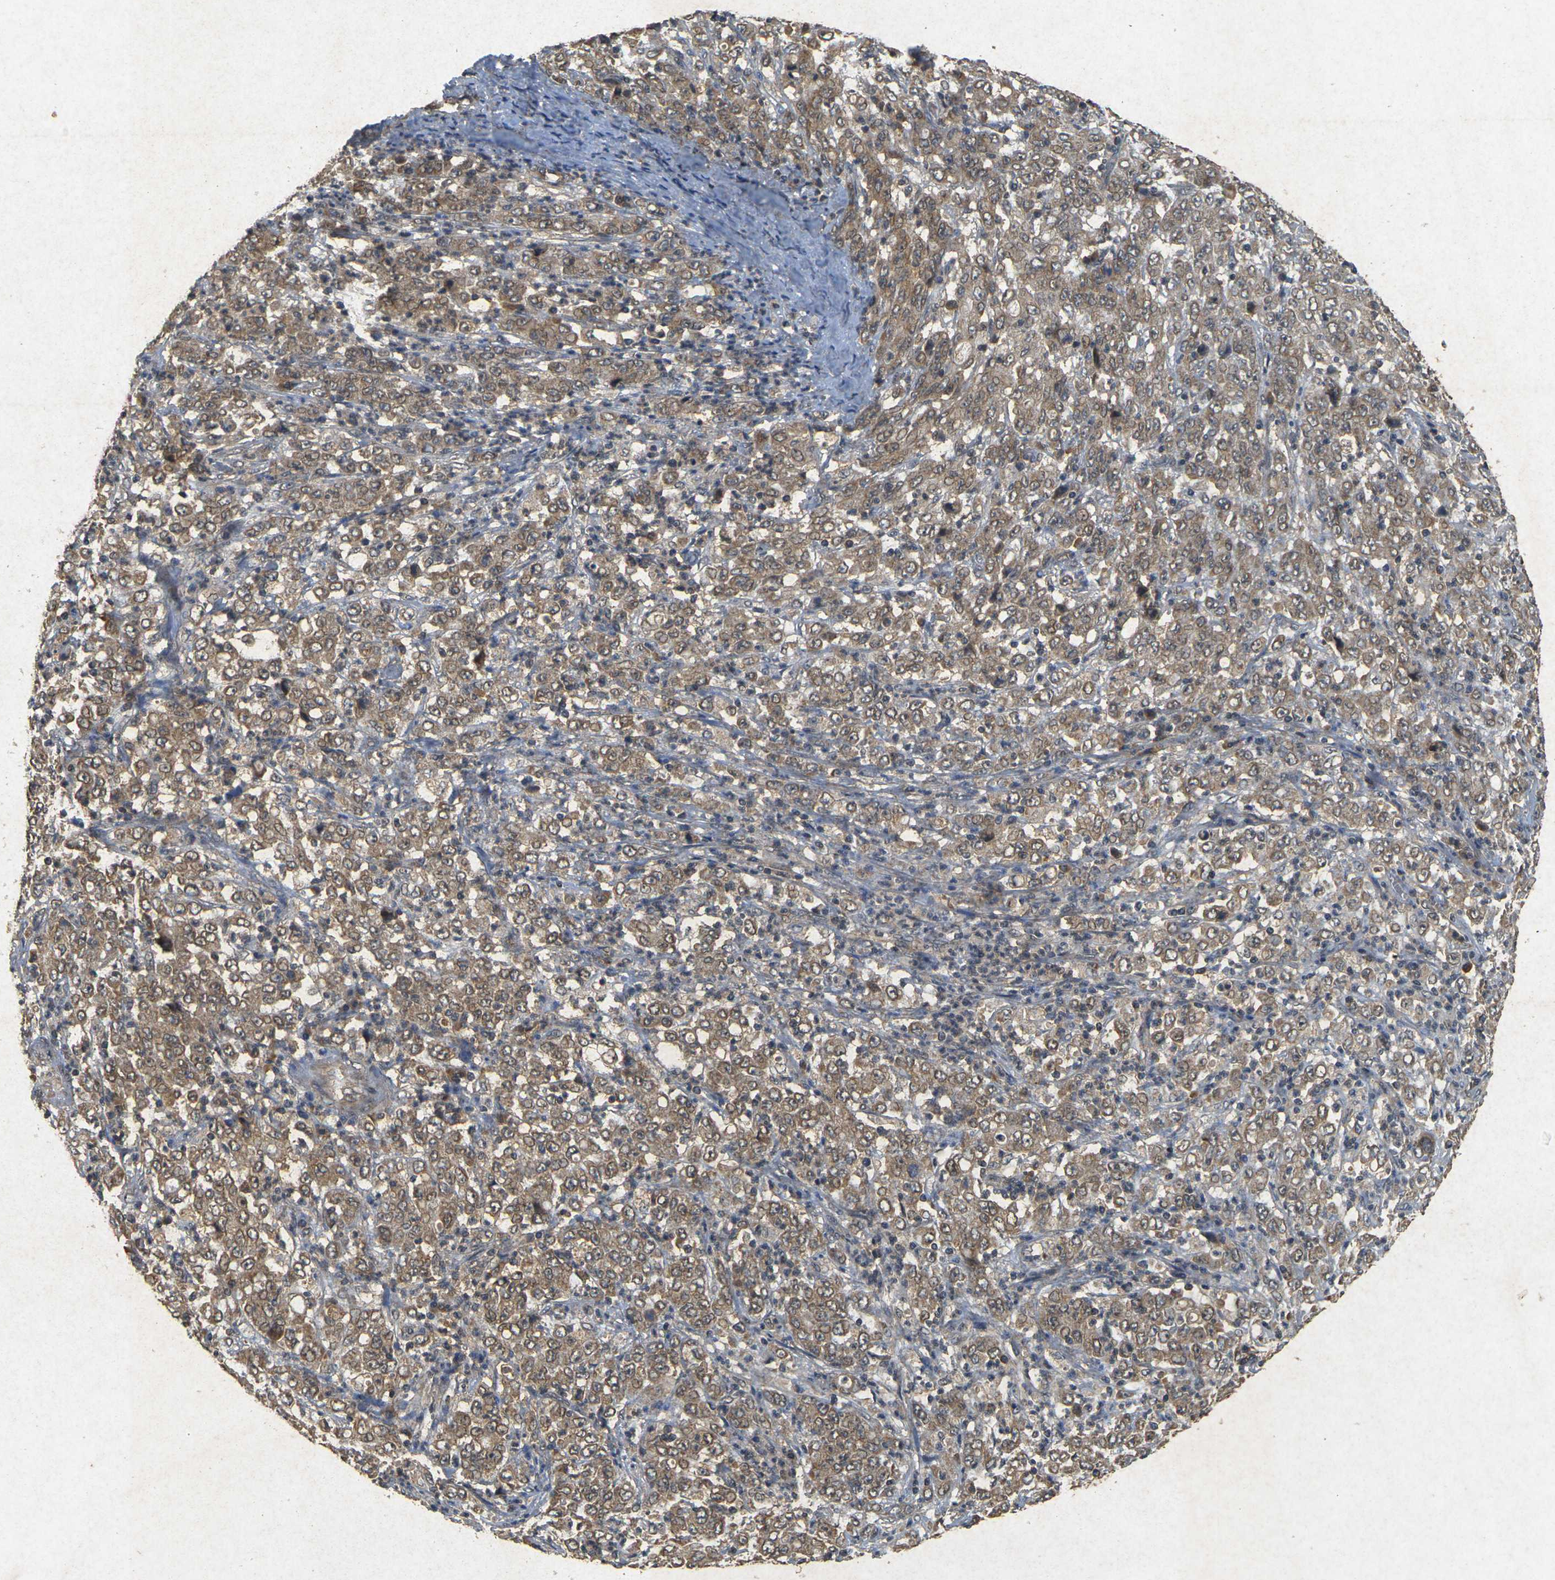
{"staining": {"intensity": "moderate", "quantity": ">75%", "location": "cytoplasmic/membranous"}, "tissue": "stomach cancer", "cell_type": "Tumor cells", "image_type": "cancer", "snomed": [{"axis": "morphology", "description": "Adenocarcinoma, NOS"}, {"axis": "topography", "description": "Stomach, lower"}], "caption": "Immunohistochemical staining of human stomach cancer displays medium levels of moderate cytoplasmic/membranous staining in about >75% of tumor cells.", "gene": "ERN1", "patient": {"sex": "female", "age": 71}}